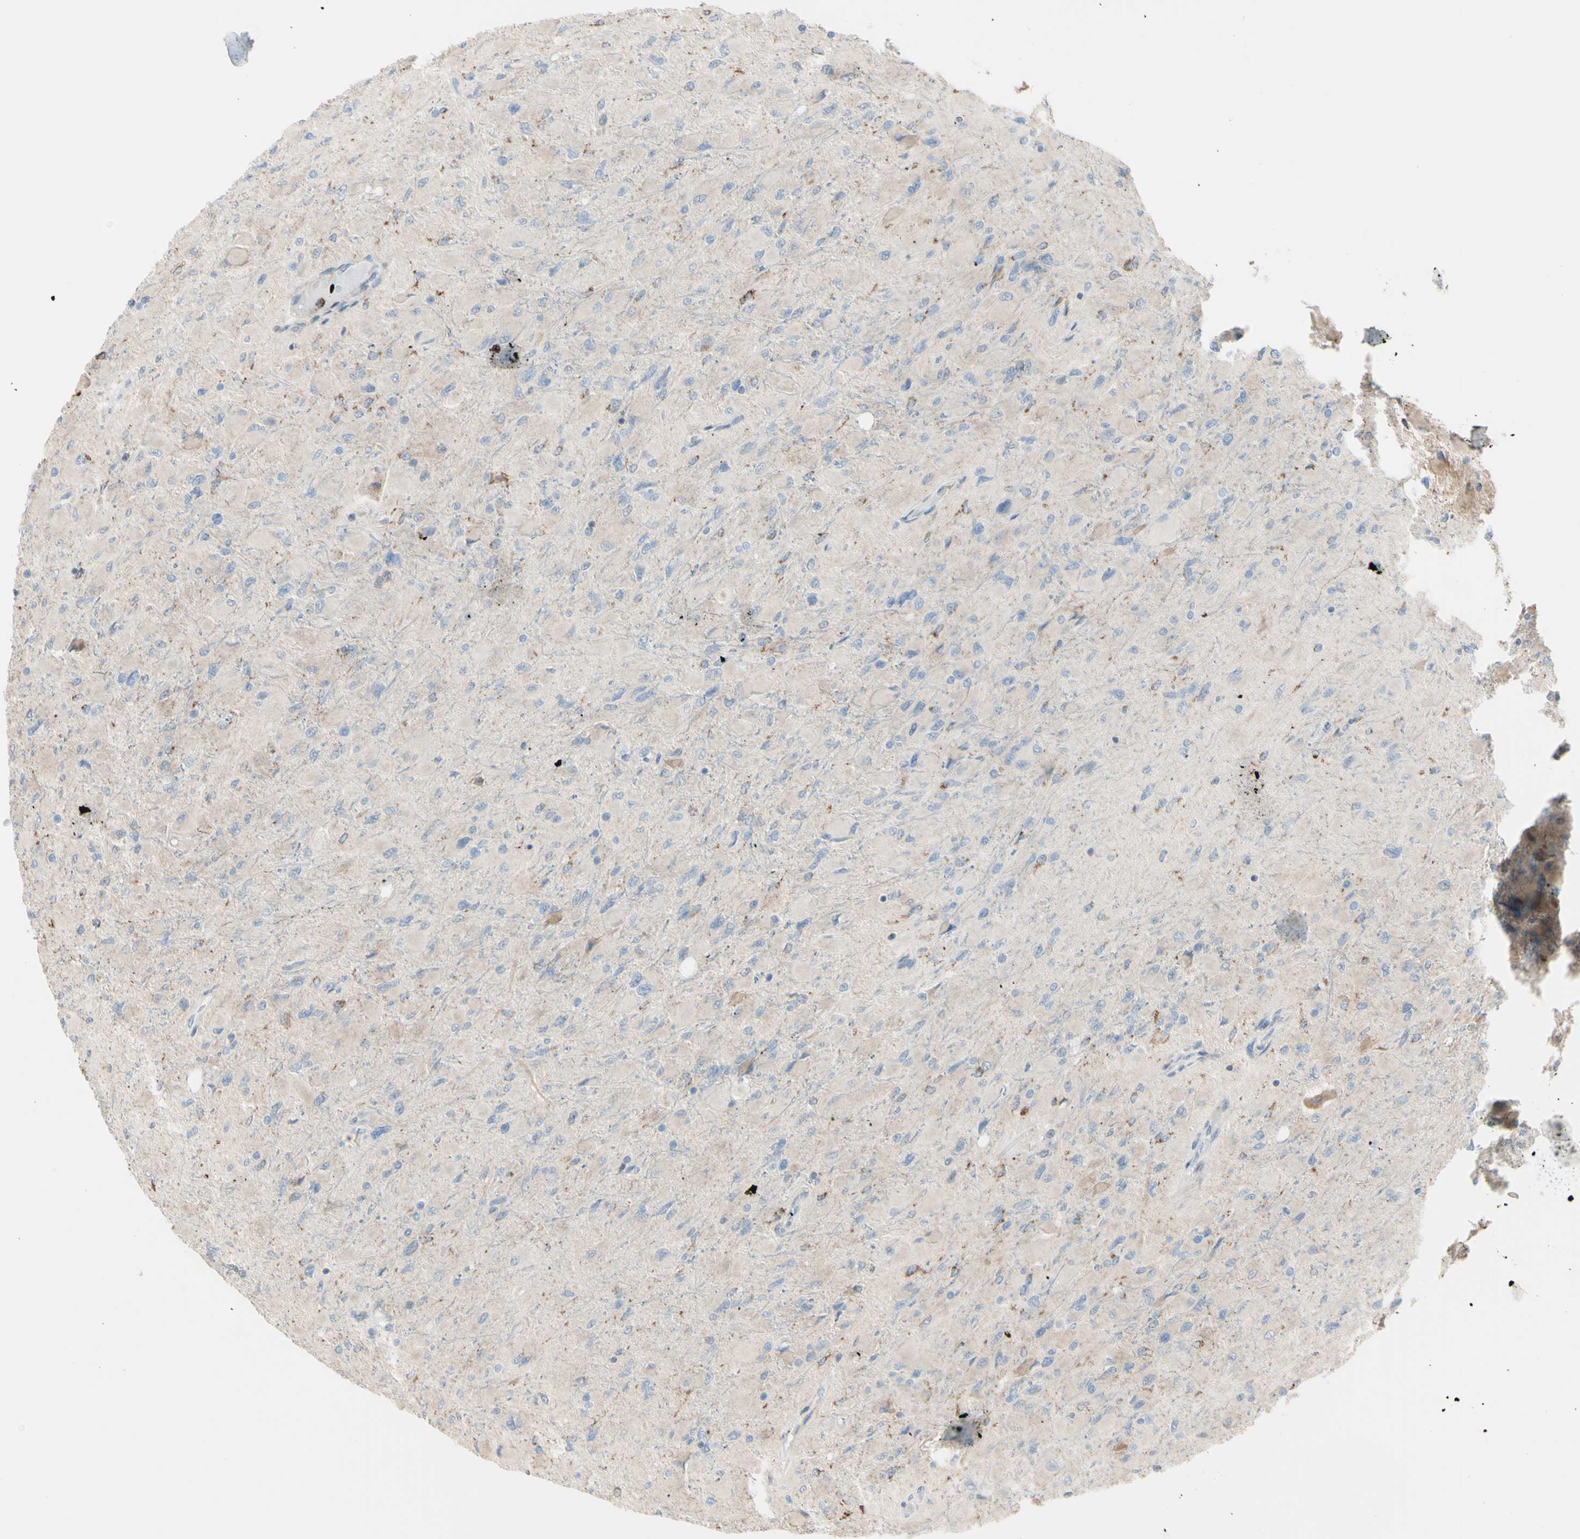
{"staining": {"intensity": "weak", "quantity": "<25%", "location": "cytoplasmic/membranous"}, "tissue": "glioma", "cell_type": "Tumor cells", "image_type": "cancer", "snomed": [{"axis": "morphology", "description": "Glioma, malignant, High grade"}, {"axis": "topography", "description": "Cerebral cortex"}], "caption": "IHC image of neoplastic tissue: human malignant glioma (high-grade) stained with DAB (3,3'-diaminobenzidine) exhibits no significant protein expression in tumor cells.", "gene": "EIF5A", "patient": {"sex": "female", "age": 36}}